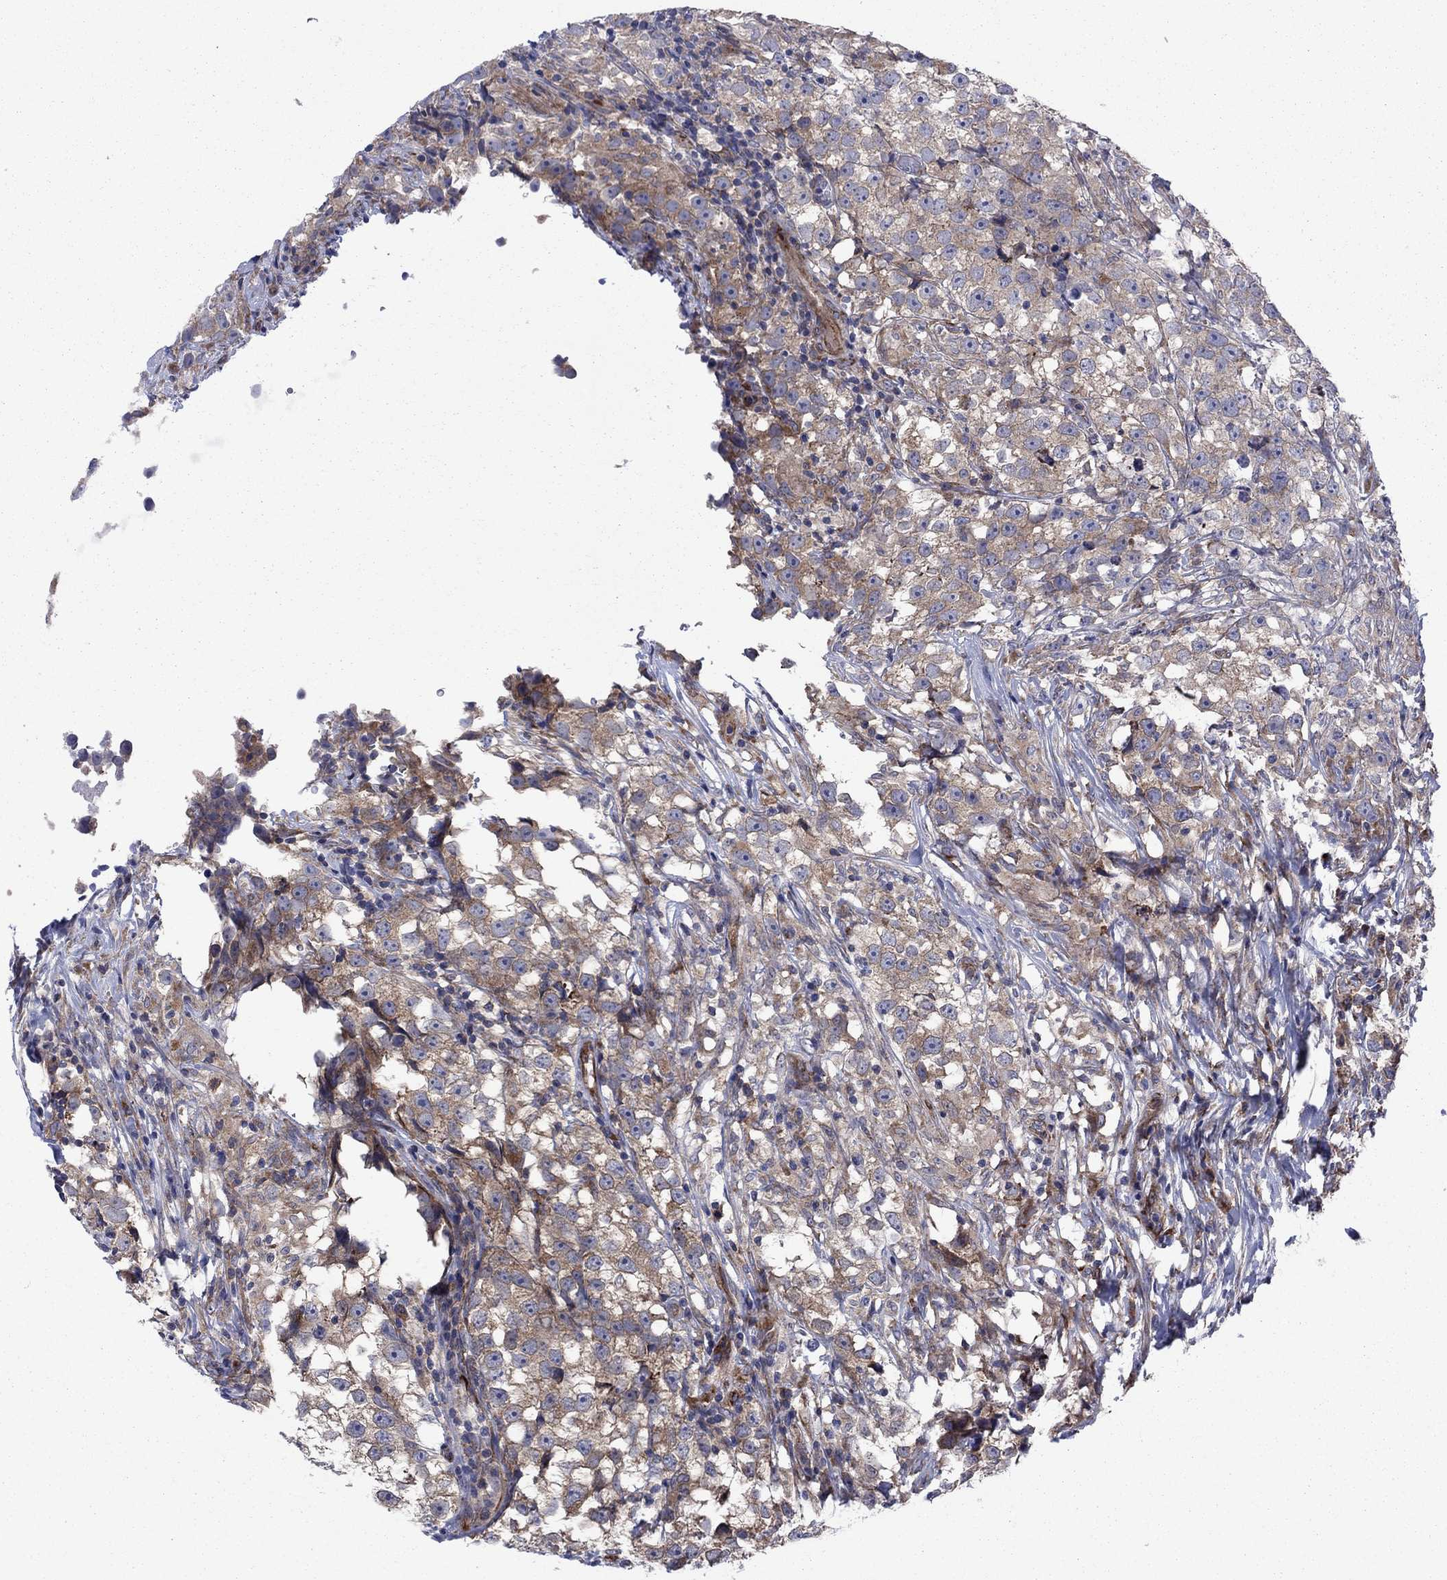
{"staining": {"intensity": "moderate", "quantity": "<25%", "location": "cytoplasmic/membranous"}, "tissue": "testis cancer", "cell_type": "Tumor cells", "image_type": "cancer", "snomed": [{"axis": "morphology", "description": "Seminoma, NOS"}, {"axis": "topography", "description": "Testis"}], "caption": "Immunohistochemistry (IHC) of testis cancer demonstrates low levels of moderate cytoplasmic/membranous expression in about <25% of tumor cells.", "gene": "GPR155", "patient": {"sex": "male", "age": 46}}